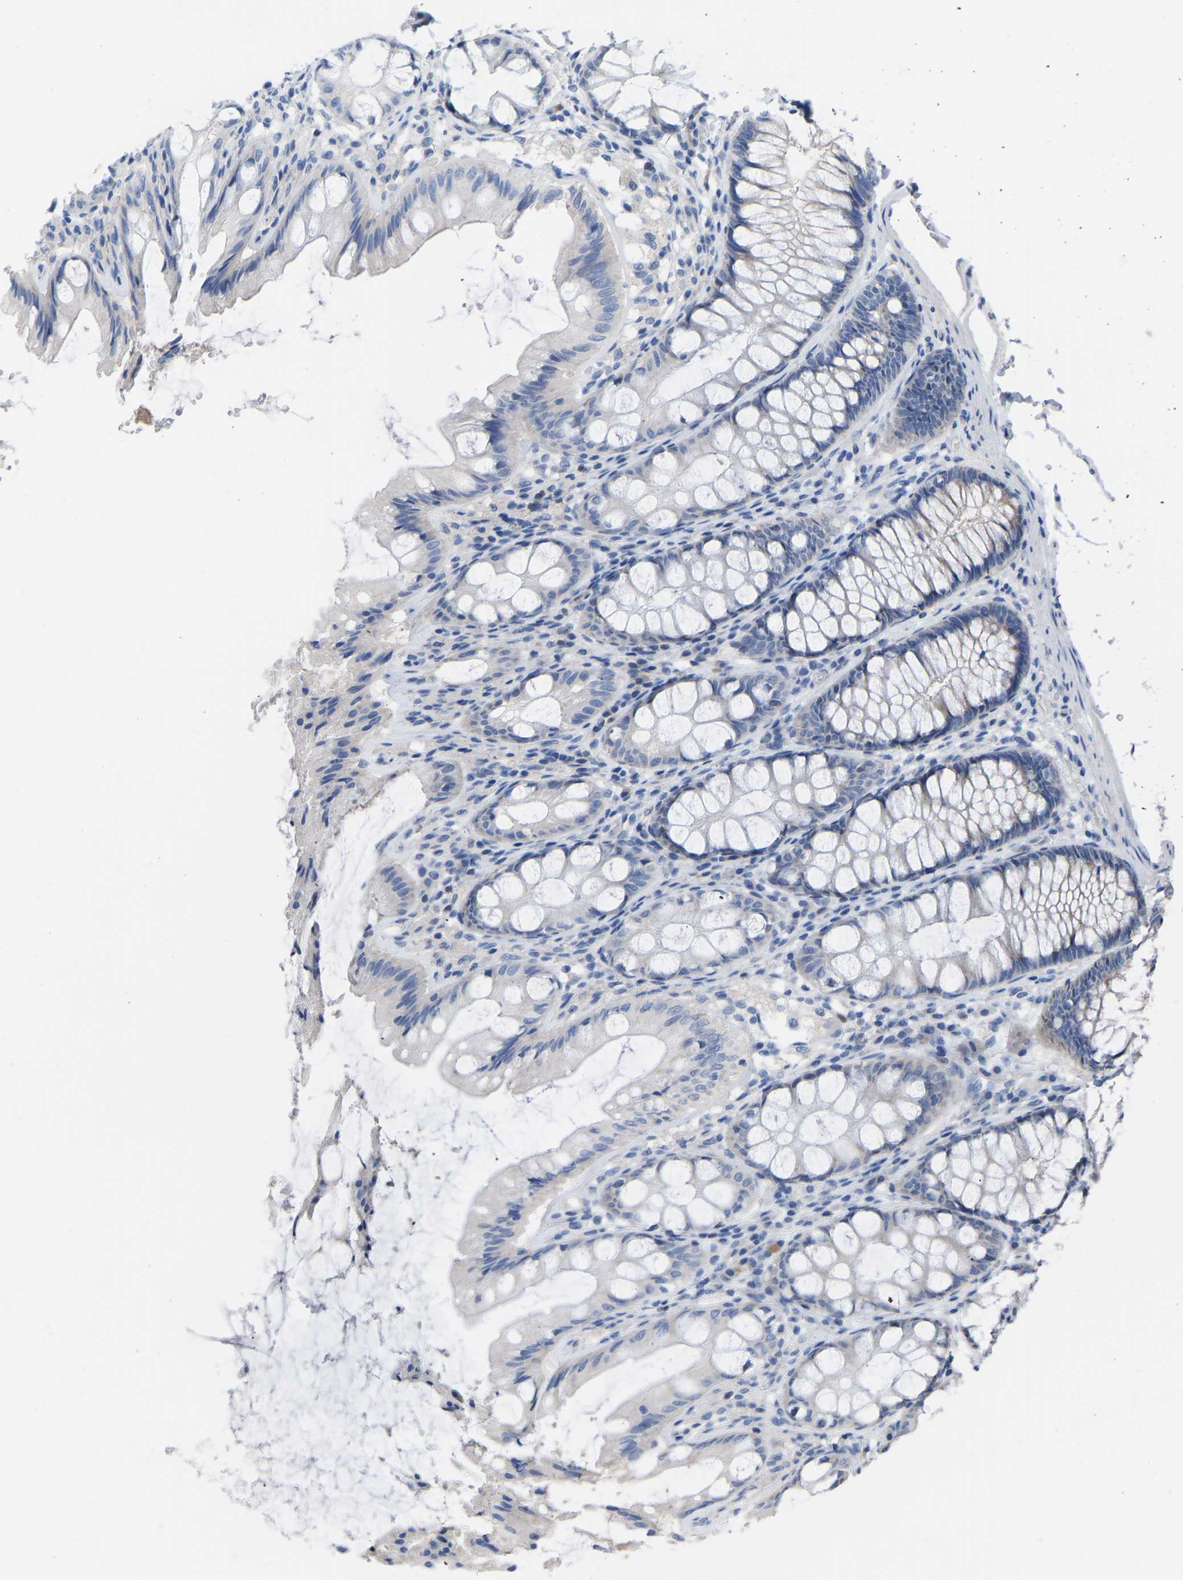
{"staining": {"intensity": "negative", "quantity": "none", "location": "none"}, "tissue": "colon", "cell_type": "Endothelial cells", "image_type": "normal", "snomed": [{"axis": "morphology", "description": "Normal tissue, NOS"}, {"axis": "topography", "description": "Colon"}], "caption": "This is an immunohistochemistry (IHC) micrograph of unremarkable colon. There is no positivity in endothelial cells.", "gene": "OLIG2", "patient": {"sex": "male", "age": 47}}